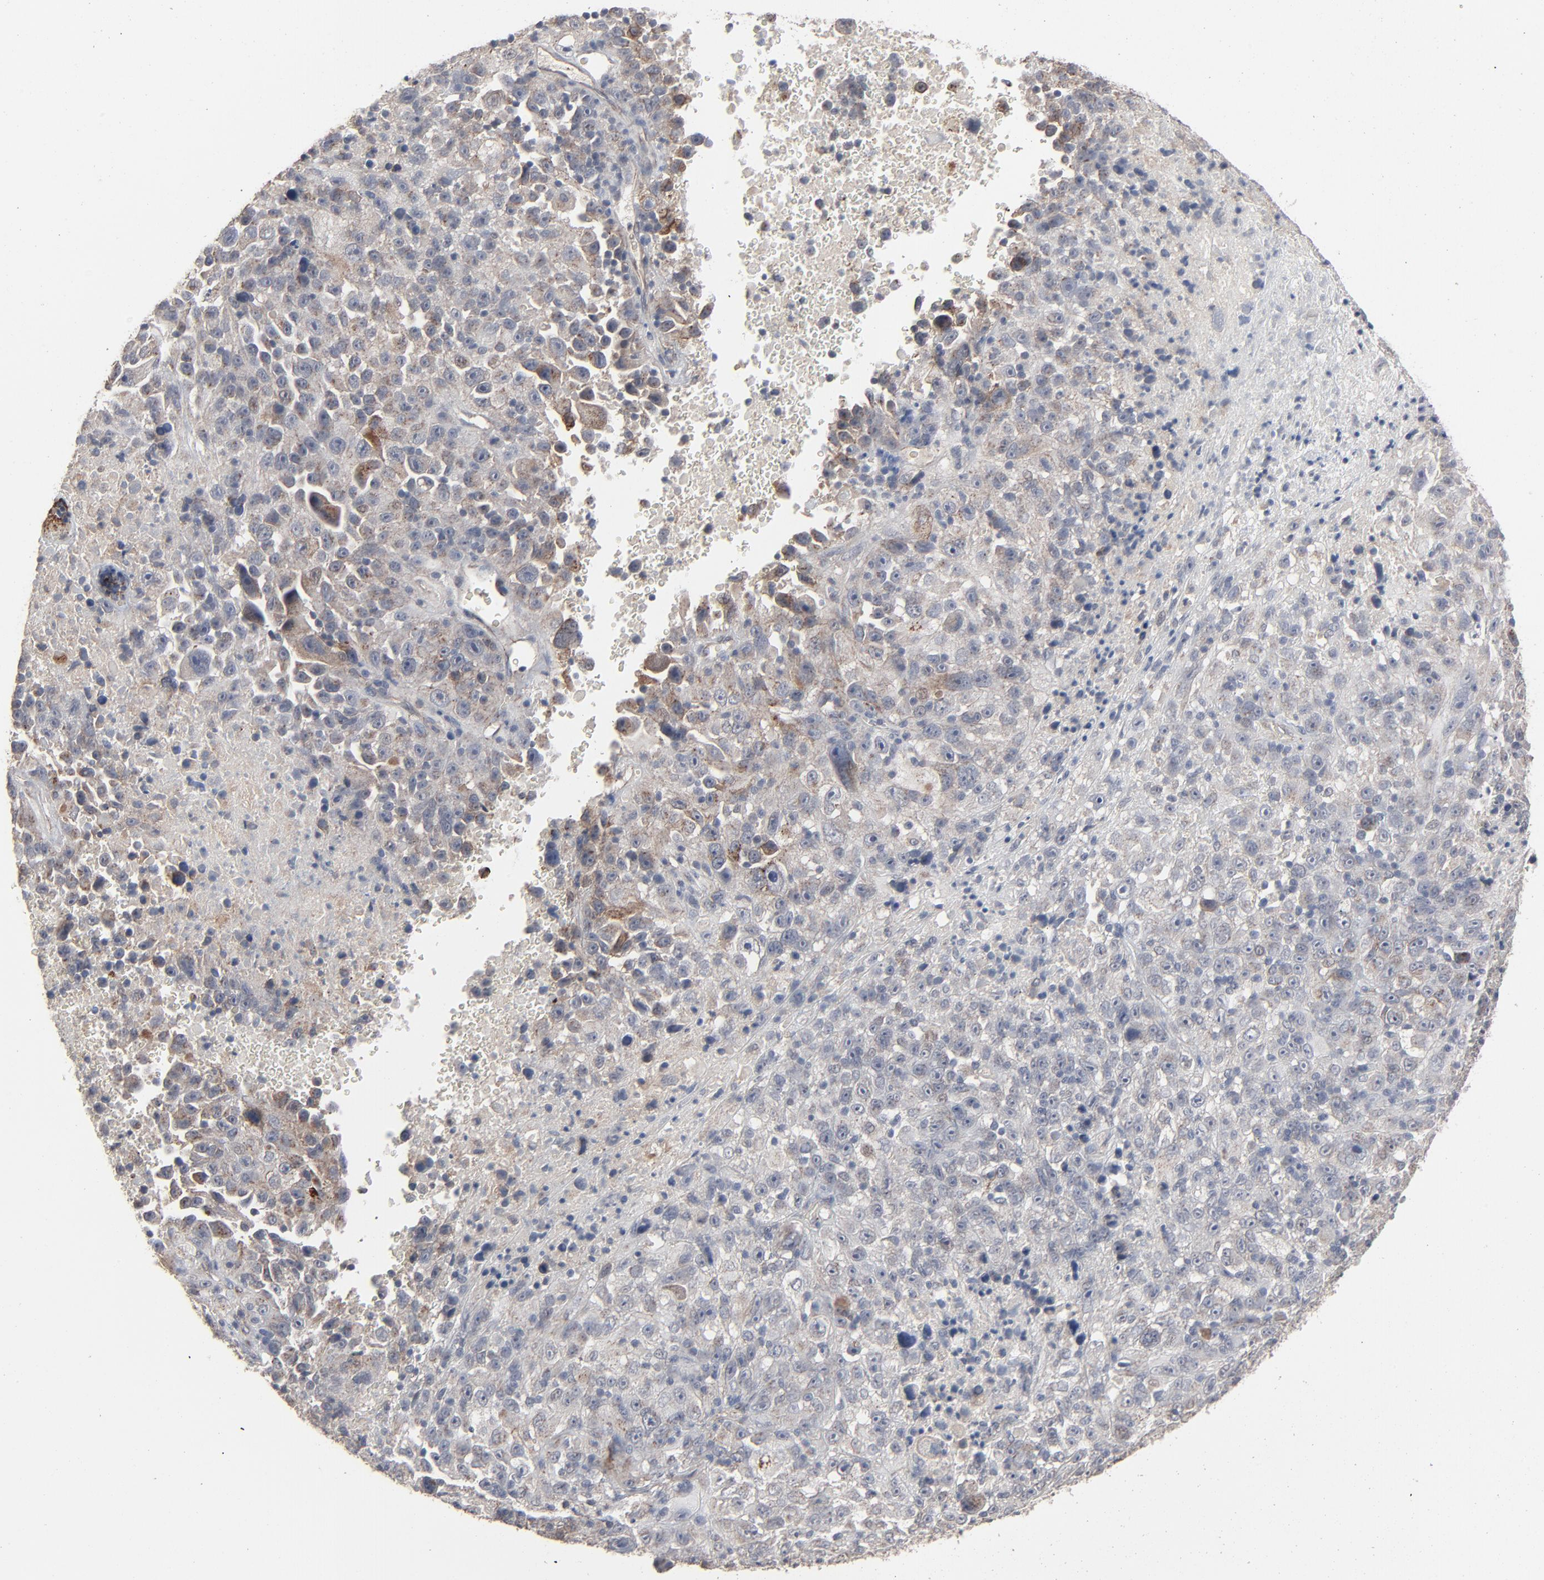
{"staining": {"intensity": "moderate", "quantity": "<25%", "location": "cytoplasmic/membranous"}, "tissue": "melanoma", "cell_type": "Tumor cells", "image_type": "cancer", "snomed": [{"axis": "morphology", "description": "Malignant melanoma, Metastatic site"}, {"axis": "topography", "description": "Cerebral cortex"}], "caption": "The micrograph reveals staining of malignant melanoma (metastatic site), revealing moderate cytoplasmic/membranous protein staining (brown color) within tumor cells.", "gene": "JAM3", "patient": {"sex": "female", "age": 52}}